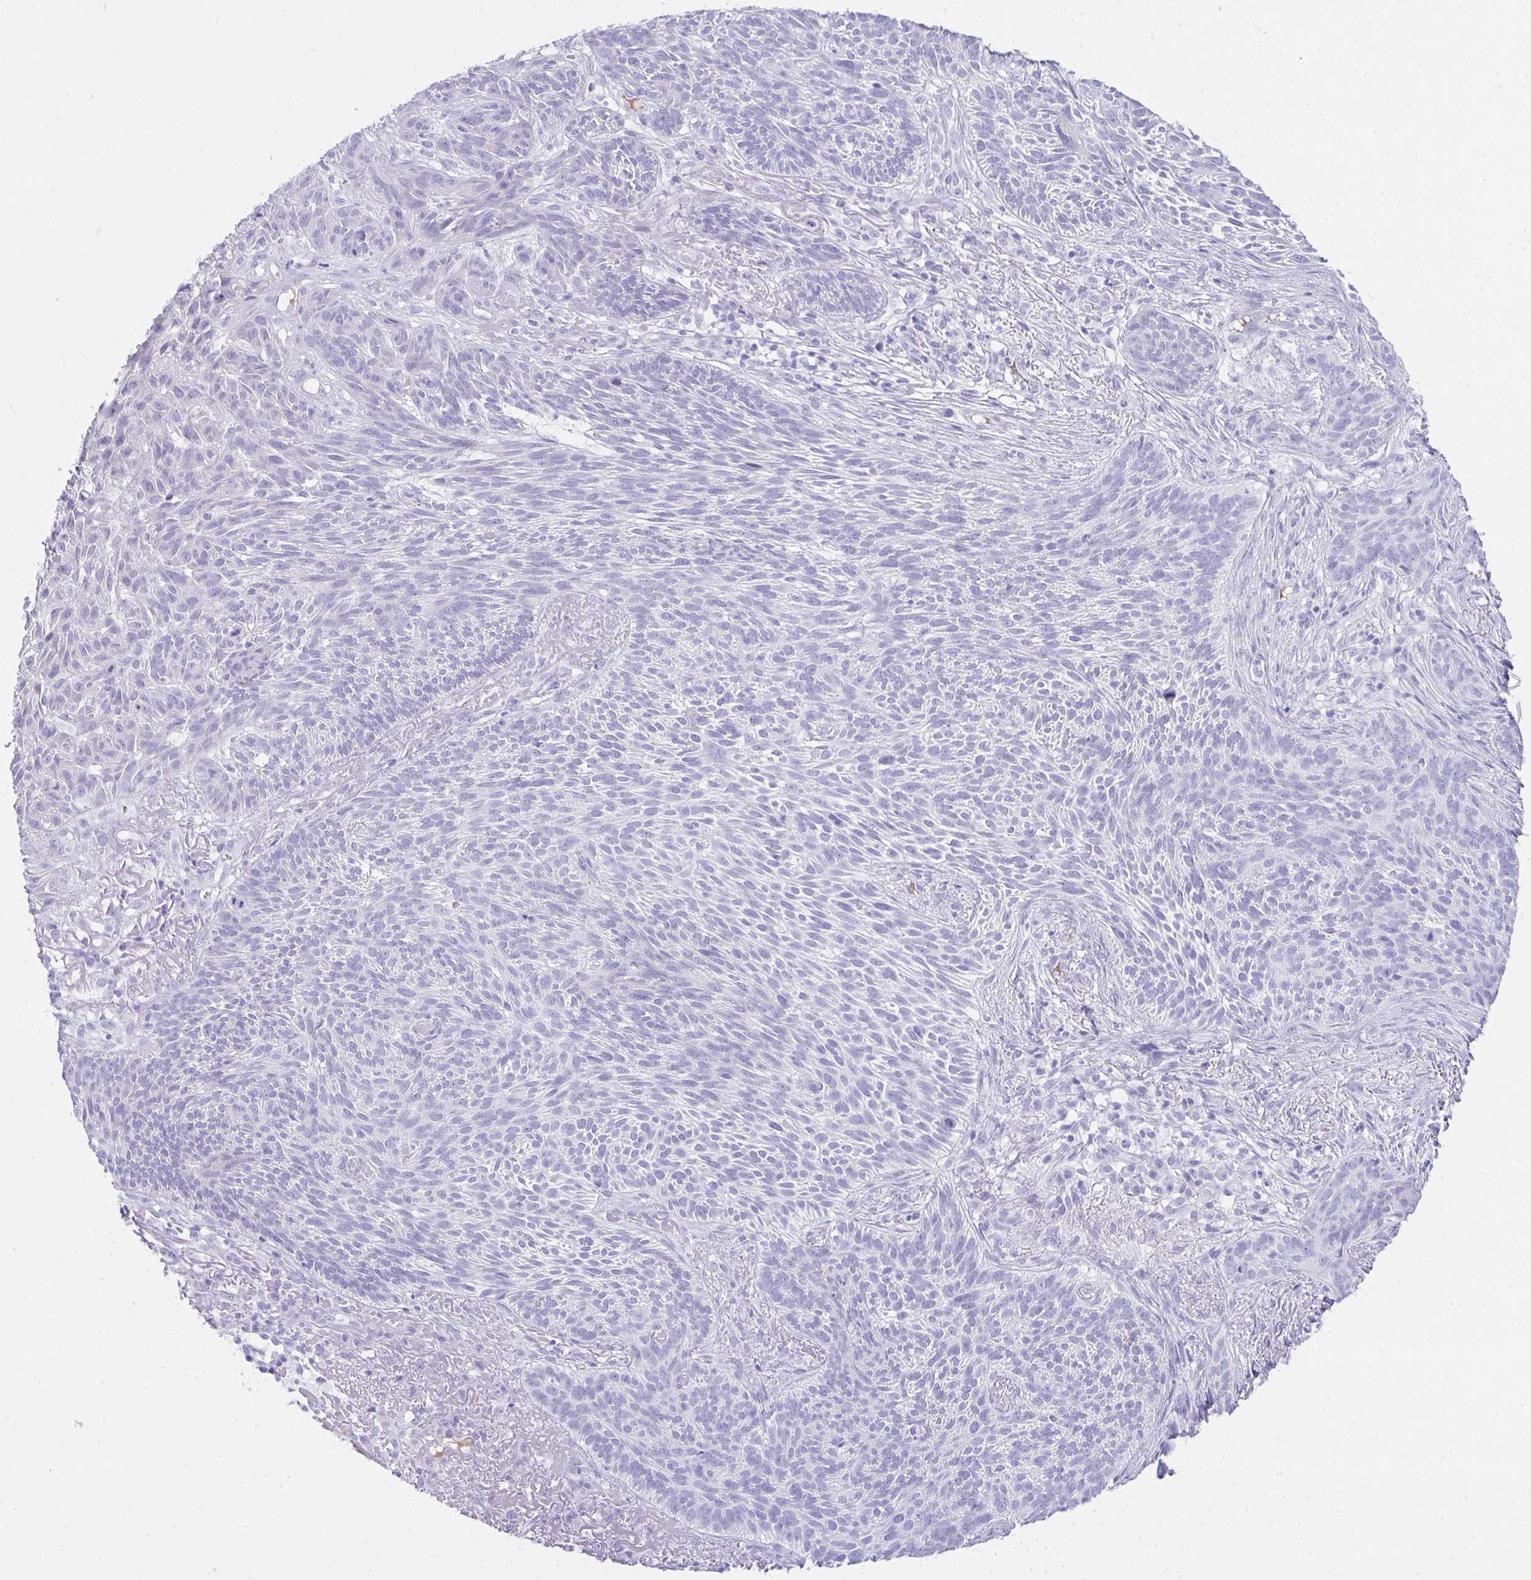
{"staining": {"intensity": "negative", "quantity": "none", "location": "none"}, "tissue": "skin cancer", "cell_type": "Tumor cells", "image_type": "cancer", "snomed": [{"axis": "morphology", "description": "Basal cell carcinoma"}, {"axis": "topography", "description": "Skin"}], "caption": "This is an immunohistochemistry image of skin cancer (basal cell carcinoma). There is no positivity in tumor cells.", "gene": "TNNT1", "patient": {"sex": "female", "age": 78}}